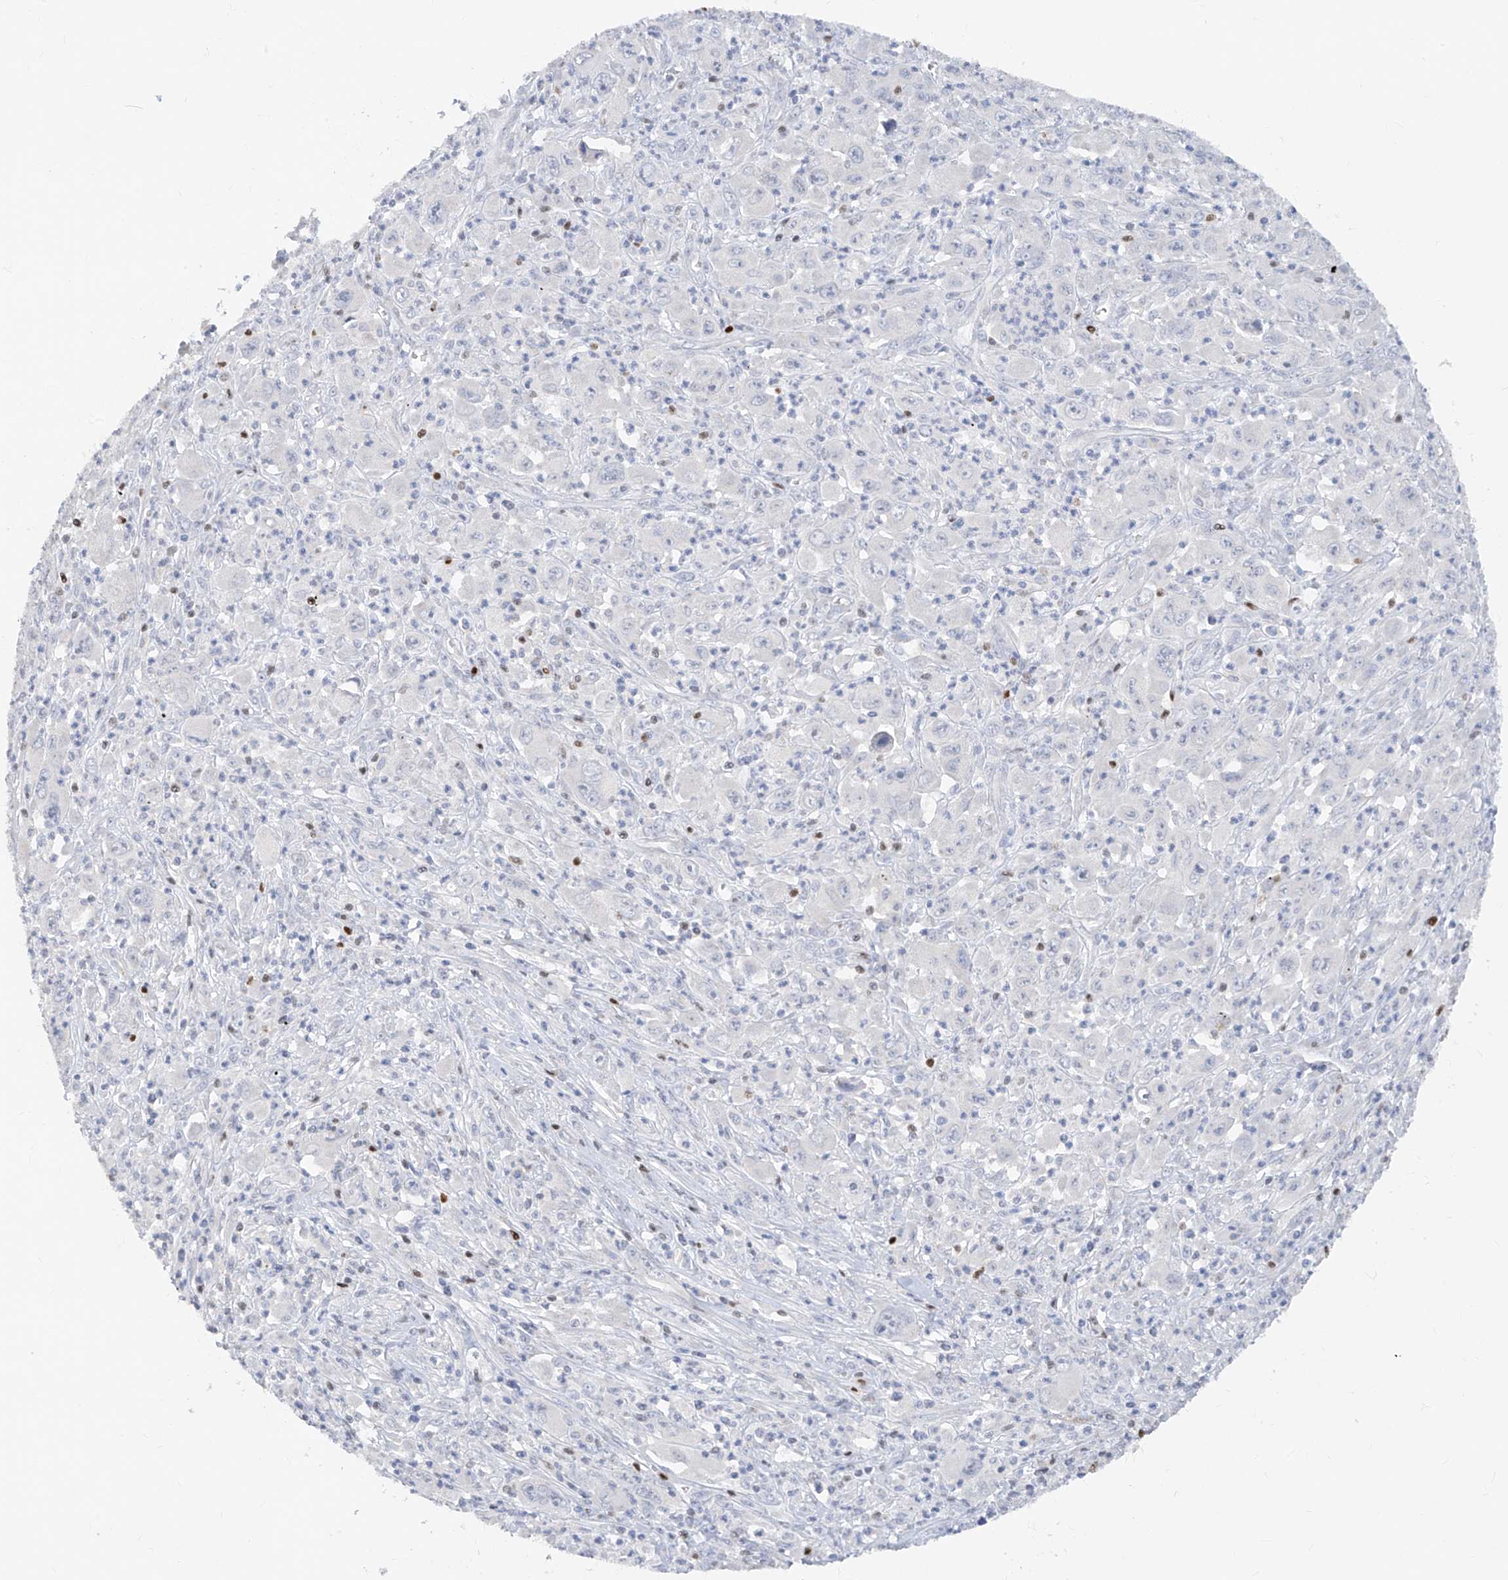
{"staining": {"intensity": "negative", "quantity": "none", "location": "none"}, "tissue": "melanoma", "cell_type": "Tumor cells", "image_type": "cancer", "snomed": [{"axis": "morphology", "description": "Malignant melanoma, Metastatic site"}, {"axis": "topography", "description": "Skin"}], "caption": "Immunohistochemical staining of melanoma exhibits no significant expression in tumor cells.", "gene": "TBX21", "patient": {"sex": "female", "age": 56}}